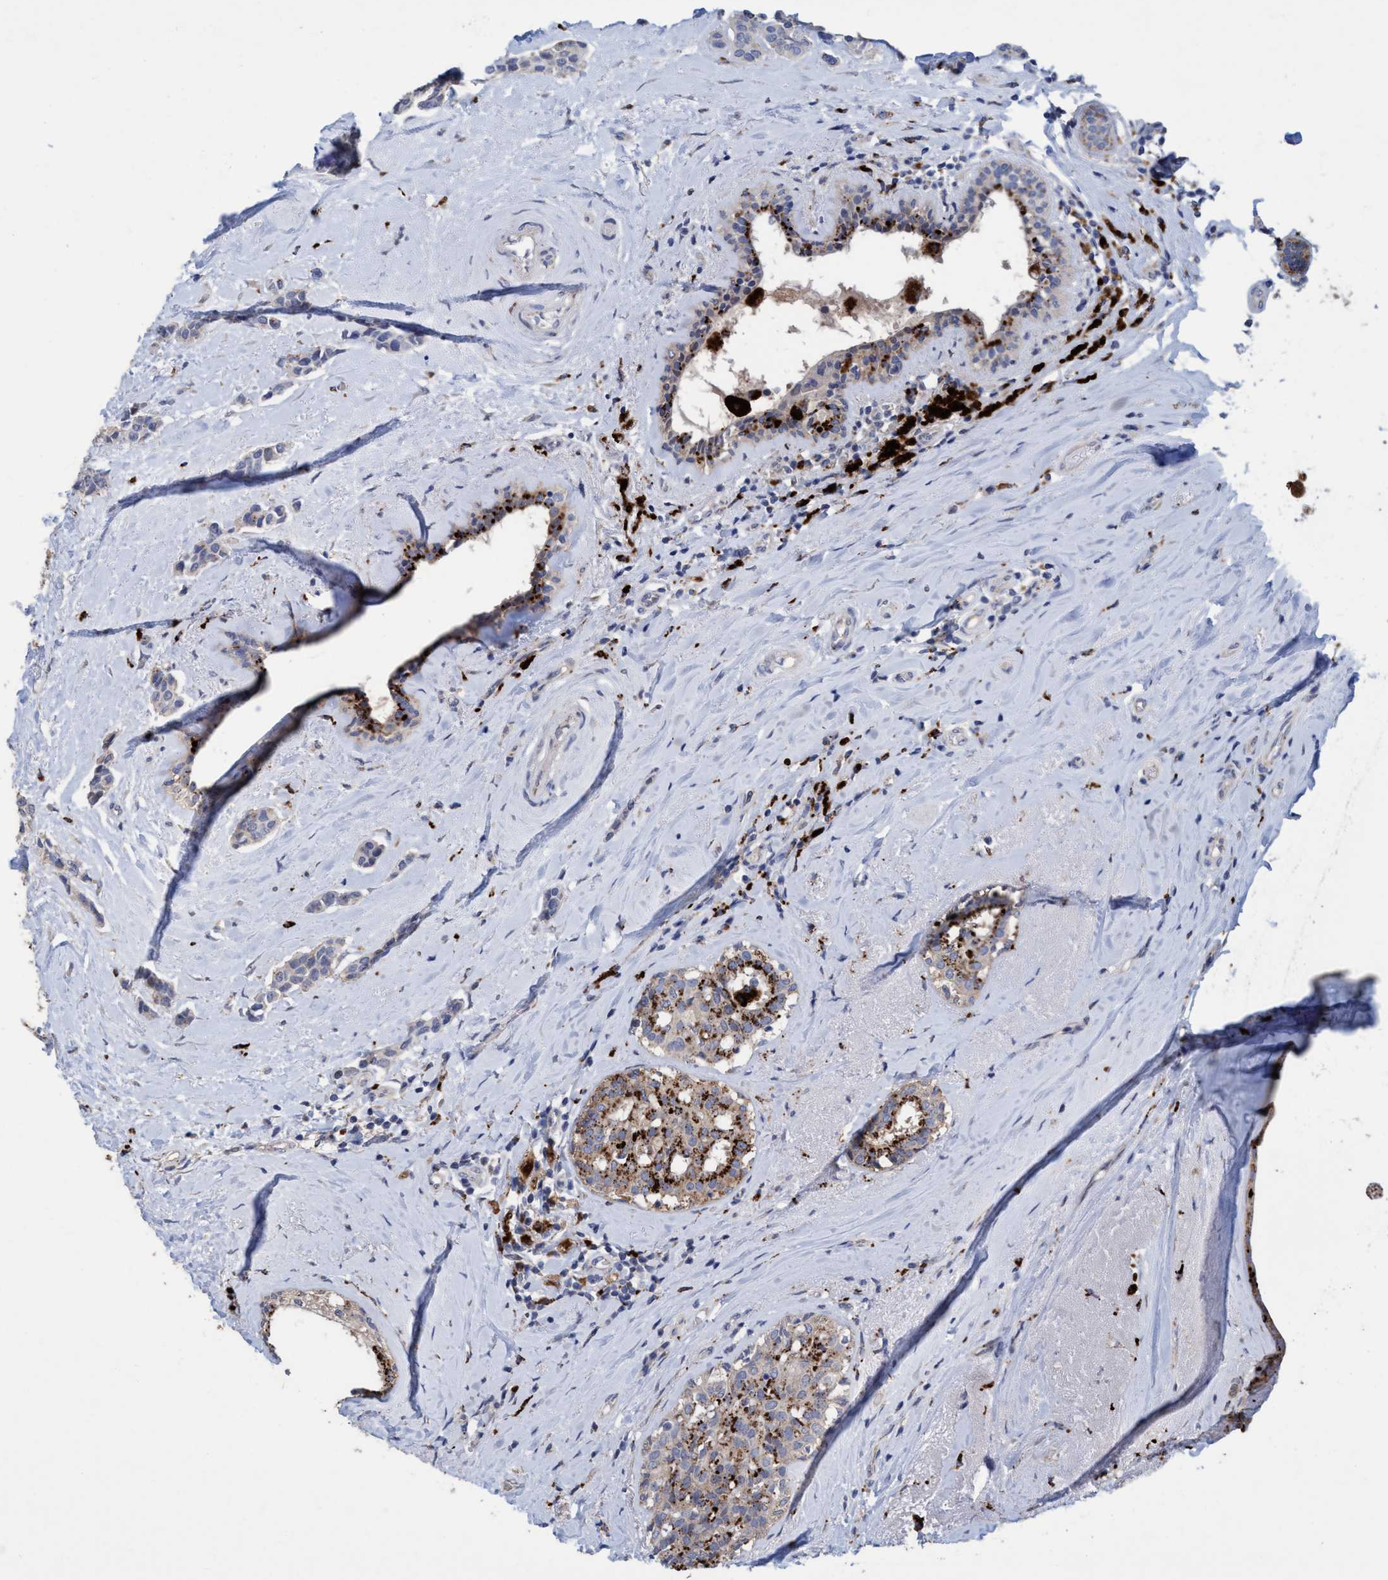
{"staining": {"intensity": "strong", "quantity": "25%-75%", "location": "cytoplasmic/membranous"}, "tissue": "breast cancer", "cell_type": "Tumor cells", "image_type": "cancer", "snomed": [{"axis": "morphology", "description": "Duct carcinoma"}, {"axis": "topography", "description": "Breast"}], "caption": "Immunohistochemistry histopathology image of neoplastic tissue: human breast cancer stained using immunohistochemistry demonstrates high levels of strong protein expression localized specifically in the cytoplasmic/membranous of tumor cells, appearing as a cytoplasmic/membranous brown color.", "gene": "BBS9", "patient": {"sex": "female", "age": 55}}